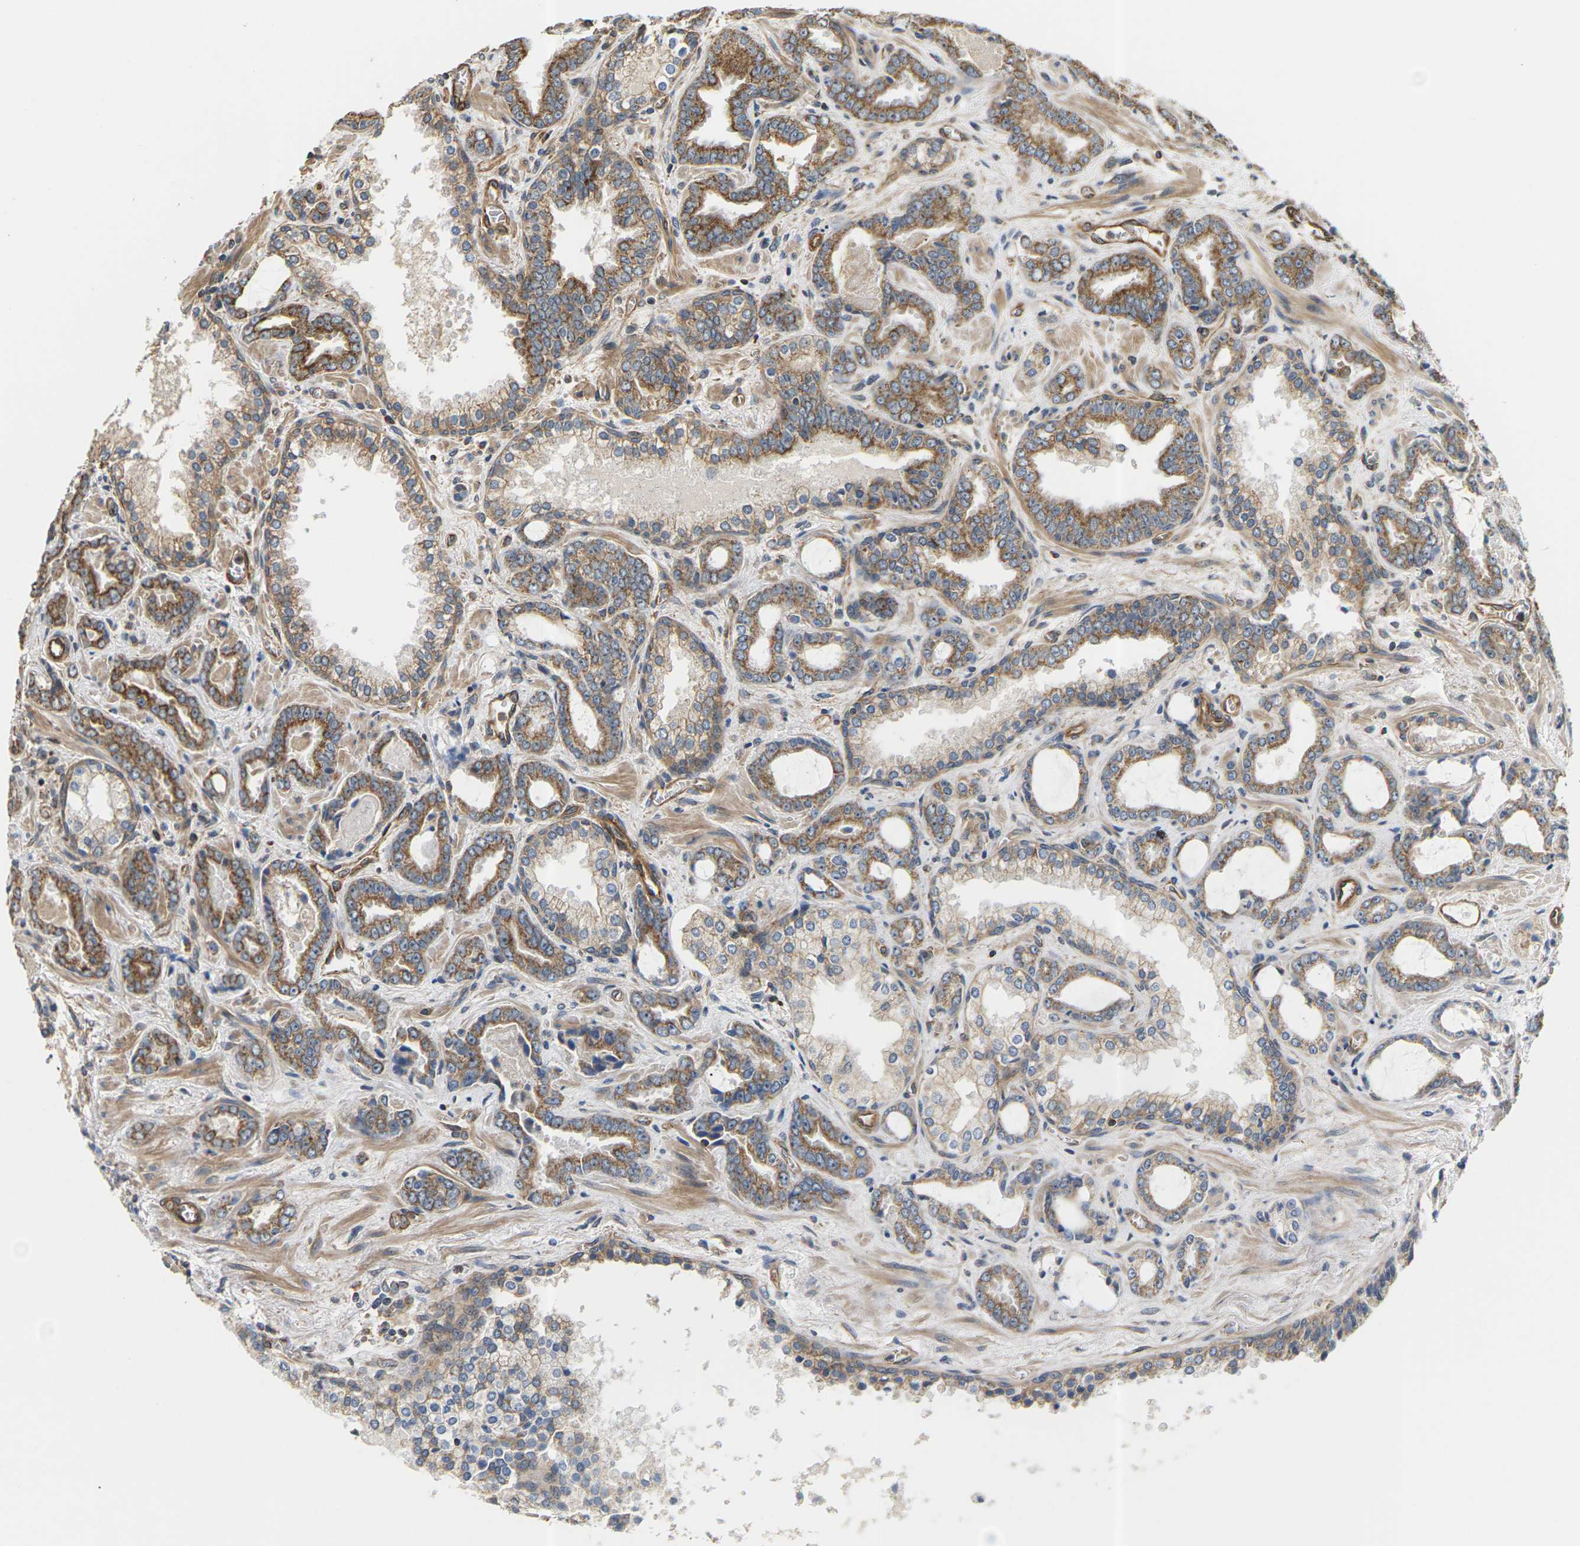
{"staining": {"intensity": "moderate", "quantity": ">75%", "location": "cytoplasmic/membranous"}, "tissue": "prostate cancer", "cell_type": "Tumor cells", "image_type": "cancer", "snomed": [{"axis": "morphology", "description": "Adenocarcinoma, Low grade"}, {"axis": "topography", "description": "Prostate"}], "caption": "A medium amount of moderate cytoplasmic/membranous positivity is present in about >75% of tumor cells in adenocarcinoma (low-grade) (prostate) tissue. Nuclei are stained in blue.", "gene": "PCDHB4", "patient": {"sex": "male", "age": 60}}